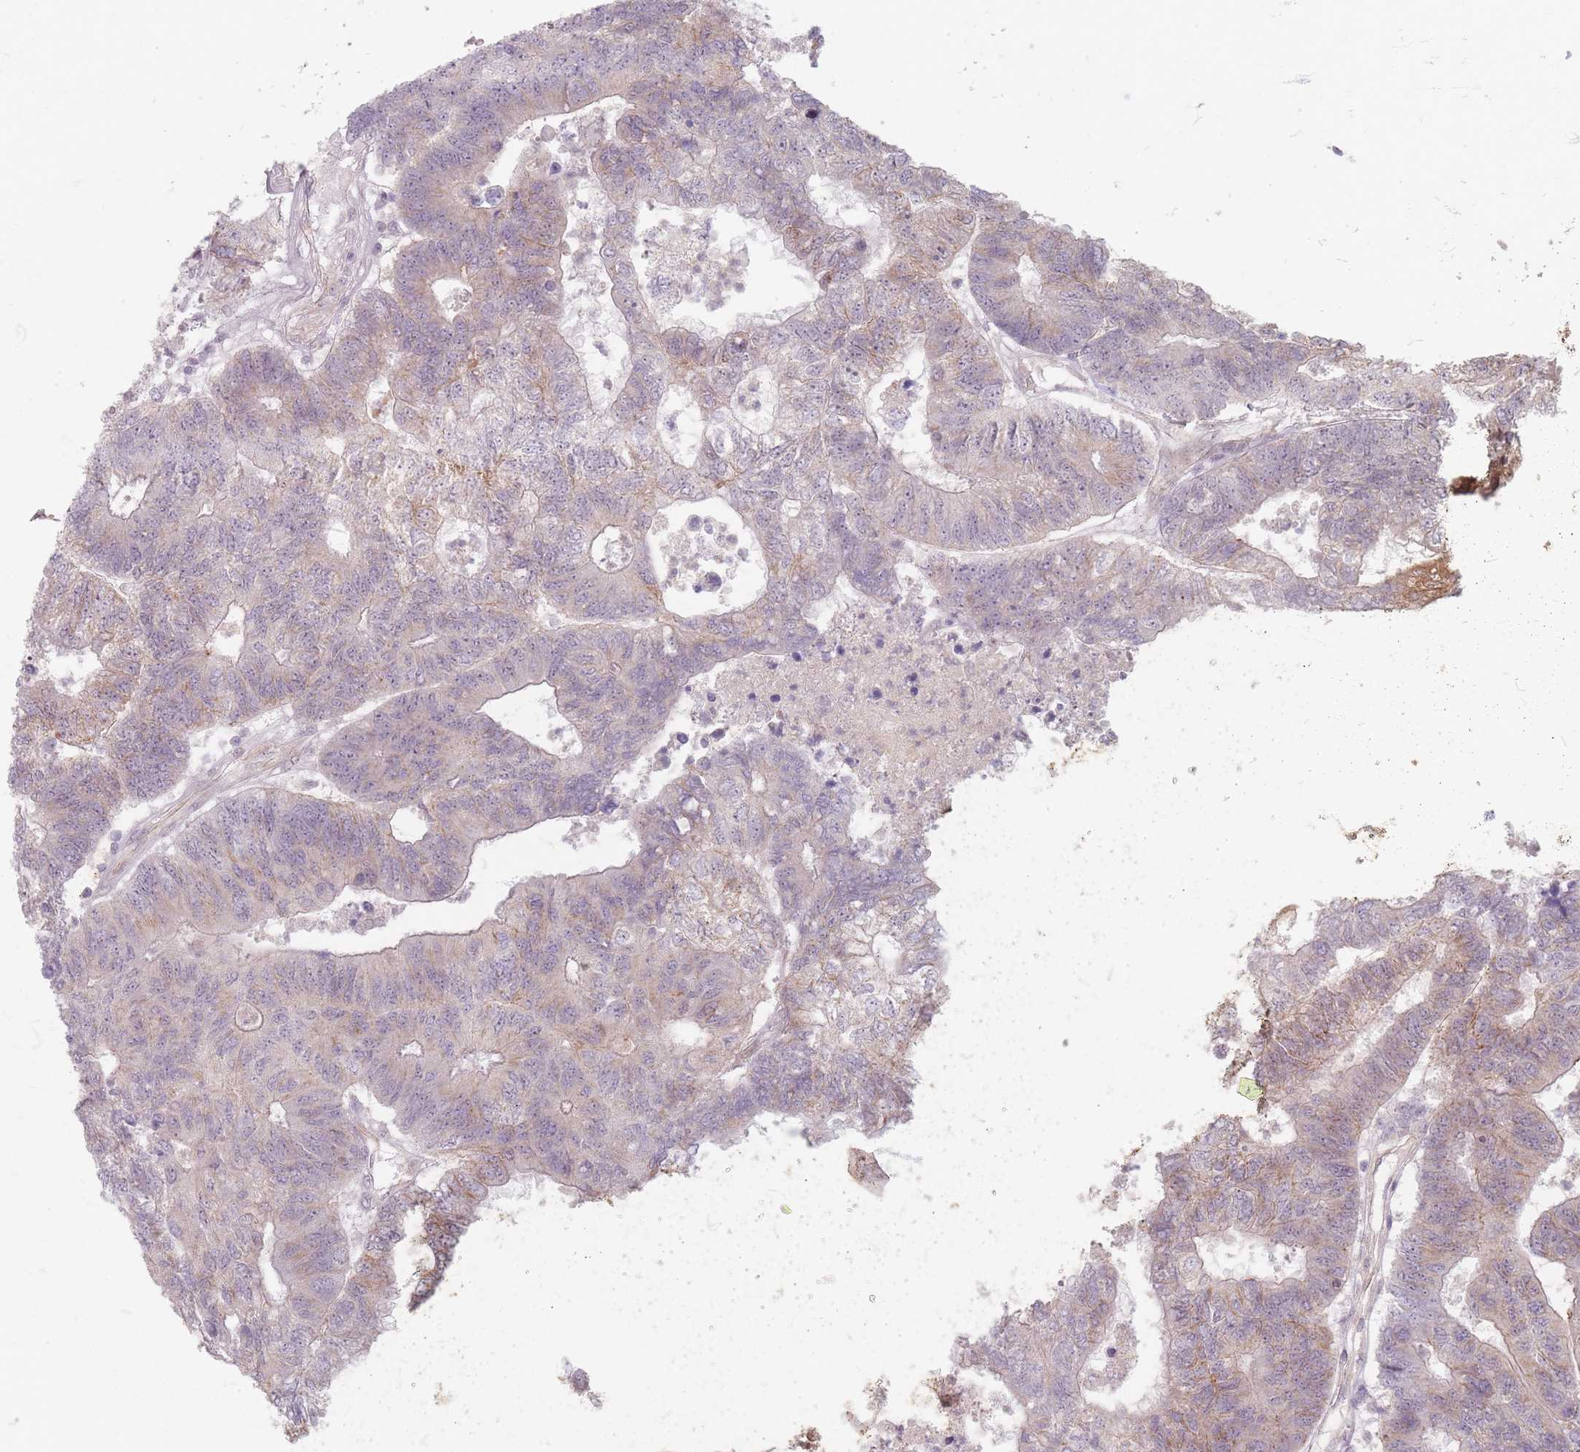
{"staining": {"intensity": "weak", "quantity": "25%-75%", "location": "cytoplasmic/membranous"}, "tissue": "colorectal cancer", "cell_type": "Tumor cells", "image_type": "cancer", "snomed": [{"axis": "morphology", "description": "Adenocarcinoma, NOS"}, {"axis": "topography", "description": "Colon"}], "caption": "Colorectal adenocarcinoma stained for a protein exhibits weak cytoplasmic/membranous positivity in tumor cells. The protein of interest is stained brown, and the nuclei are stained in blue (DAB (3,3'-diaminobenzidine) IHC with brightfield microscopy, high magnification).", "gene": "GABRA6", "patient": {"sex": "female", "age": 48}}